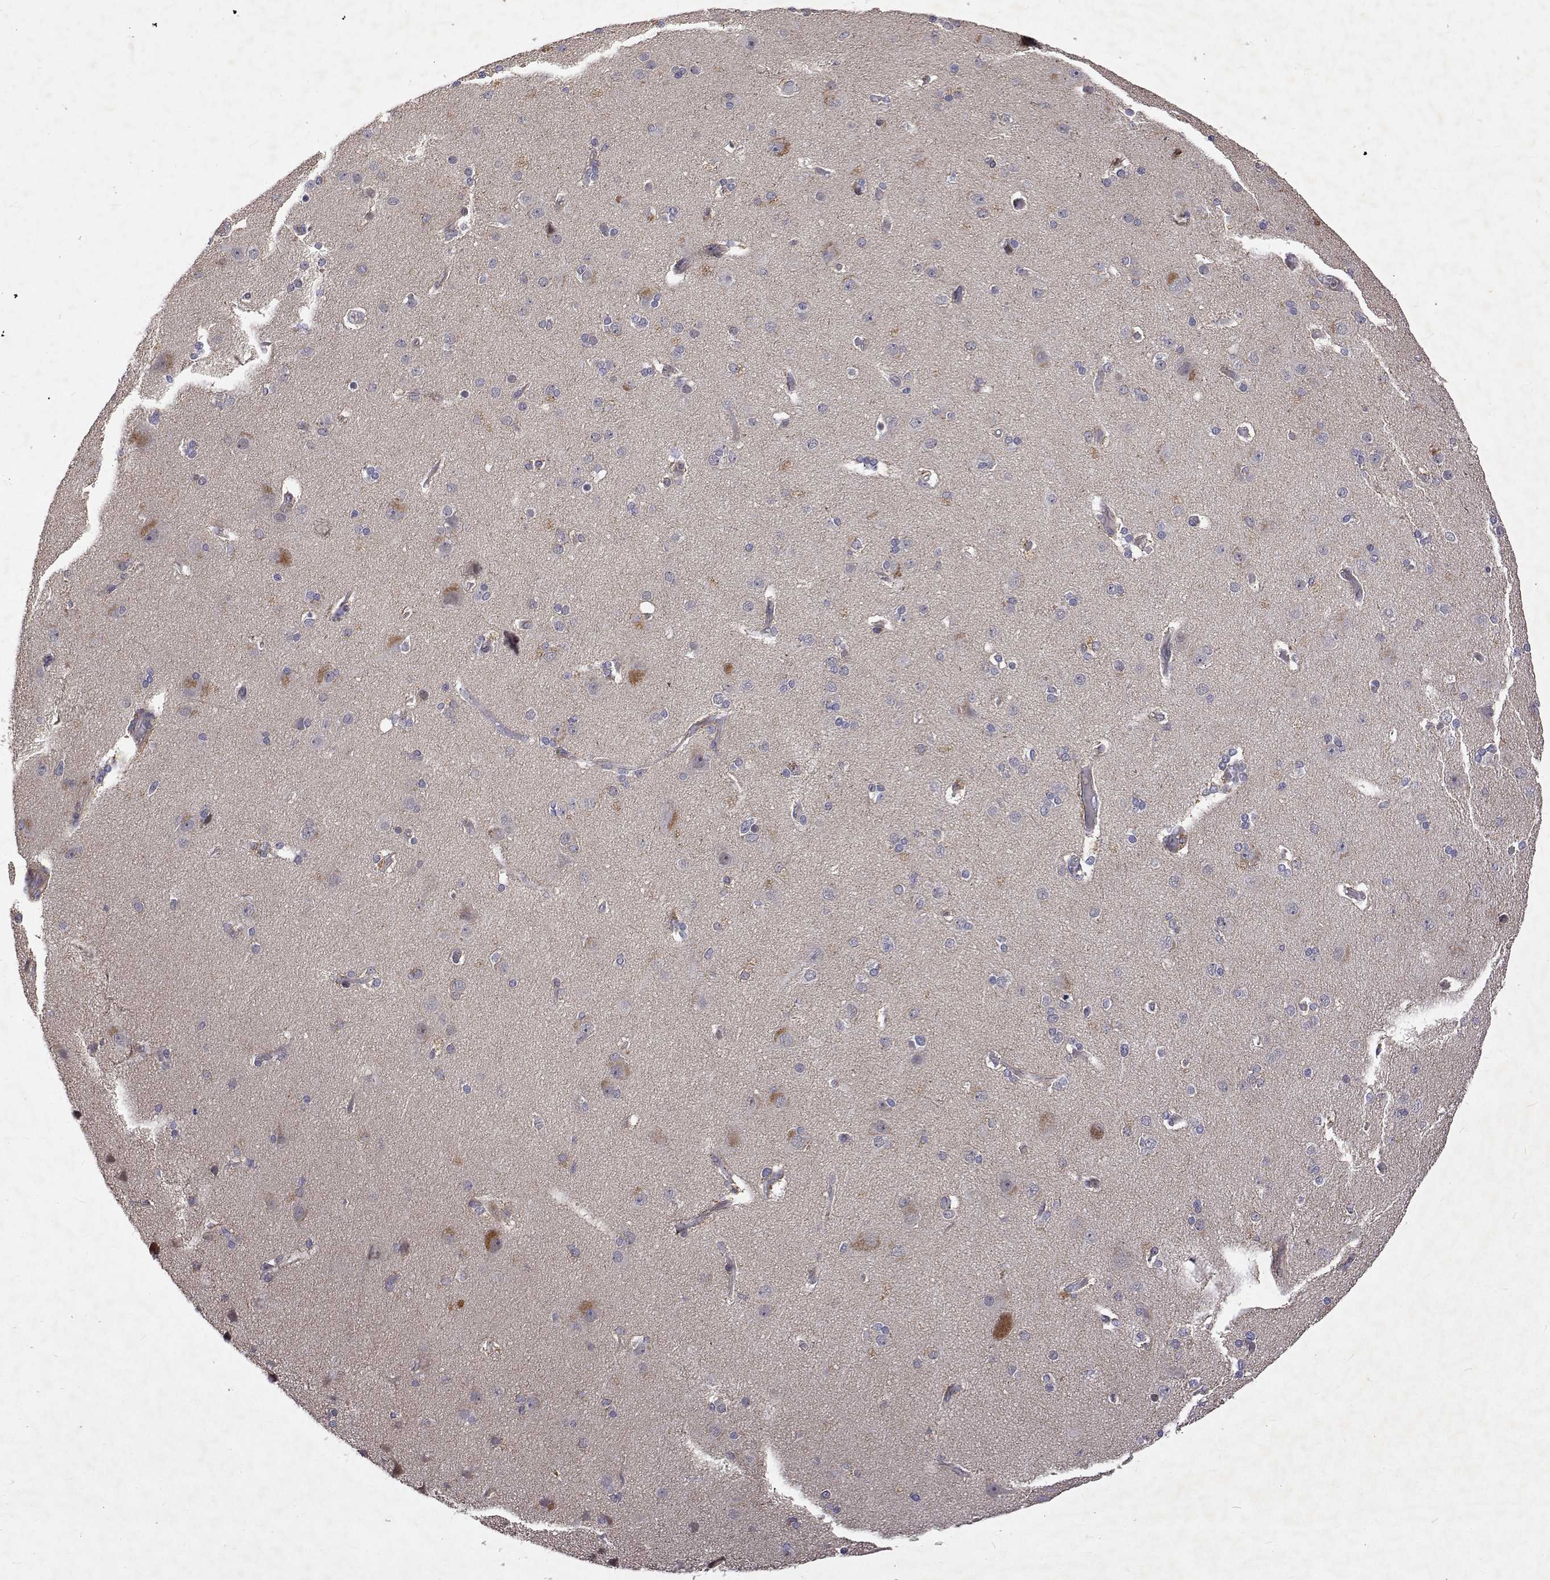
{"staining": {"intensity": "weak", "quantity": "25%-75%", "location": "cytoplasmic/membranous"}, "tissue": "cerebral cortex", "cell_type": "Endothelial cells", "image_type": "normal", "snomed": [{"axis": "morphology", "description": "Normal tissue, NOS"}, {"axis": "morphology", "description": "Glioma, malignant, High grade"}, {"axis": "topography", "description": "Cerebral cortex"}], "caption": "Weak cytoplasmic/membranous positivity is seen in about 25%-75% of endothelial cells in benign cerebral cortex.", "gene": "ALKBH8", "patient": {"sex": "male", "age": 71}}